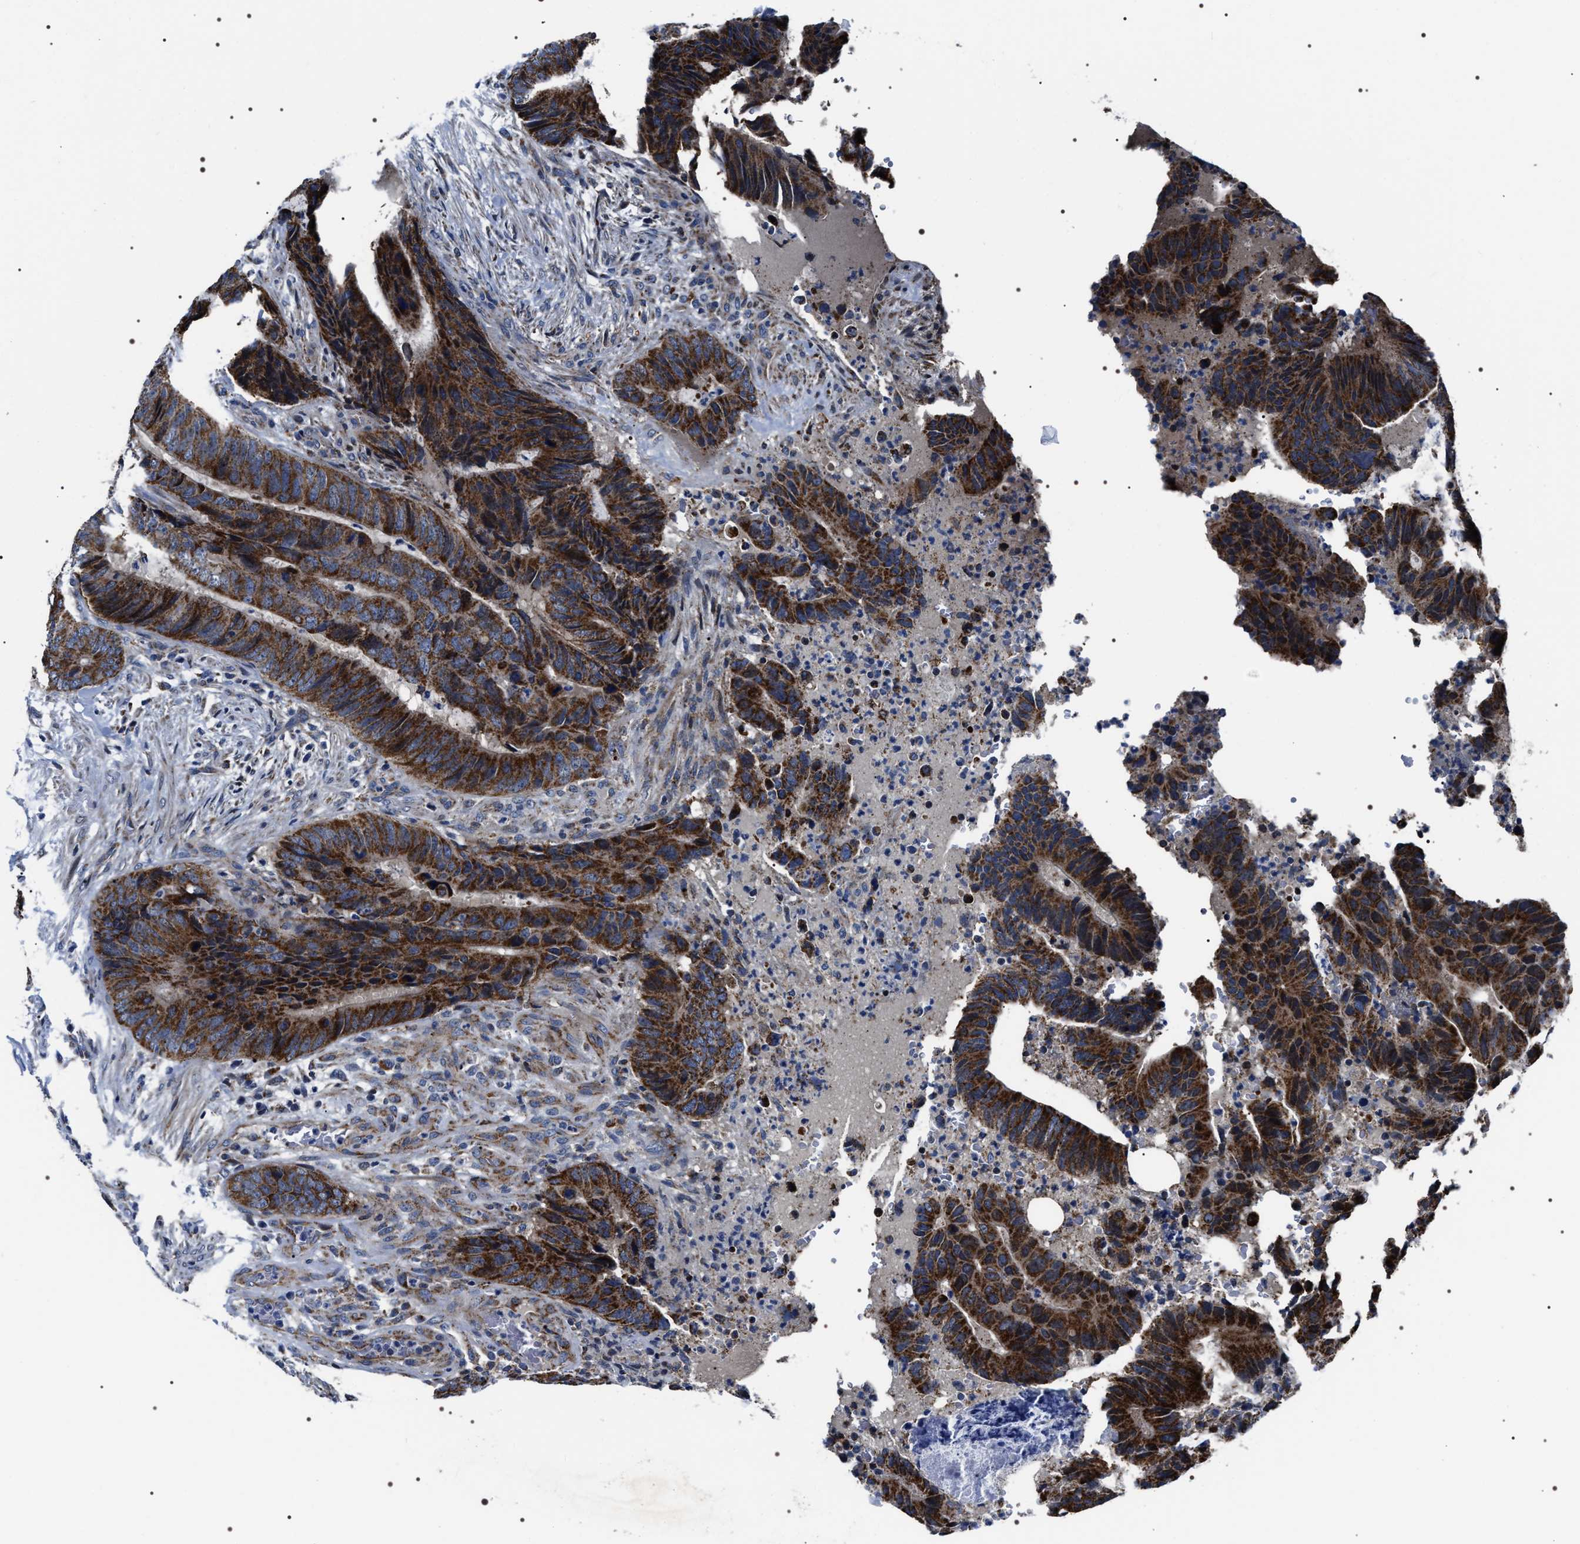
{"staining": {"intensity": "strong", "quantity": ">75%", "location": "cytoplasmic/membranous"}, "tissue": "colorectal cancer", "cell_type": "Tumor cells", "image_type": "cancer", "snomed": [{"axis": "morphology", "description": "Adenocarcinoma, NOS"}, {"axis": "topography", "description": "Colon"}], "caption": "Protein staining shows strong cytoplasmic/membranous positivity in about >75% of tumor cells in colorectal adenocarcinoma. Nuclei are stained in blue.", "gene": "NTMT1", "patient": {"sex": "male", "age": 56}}